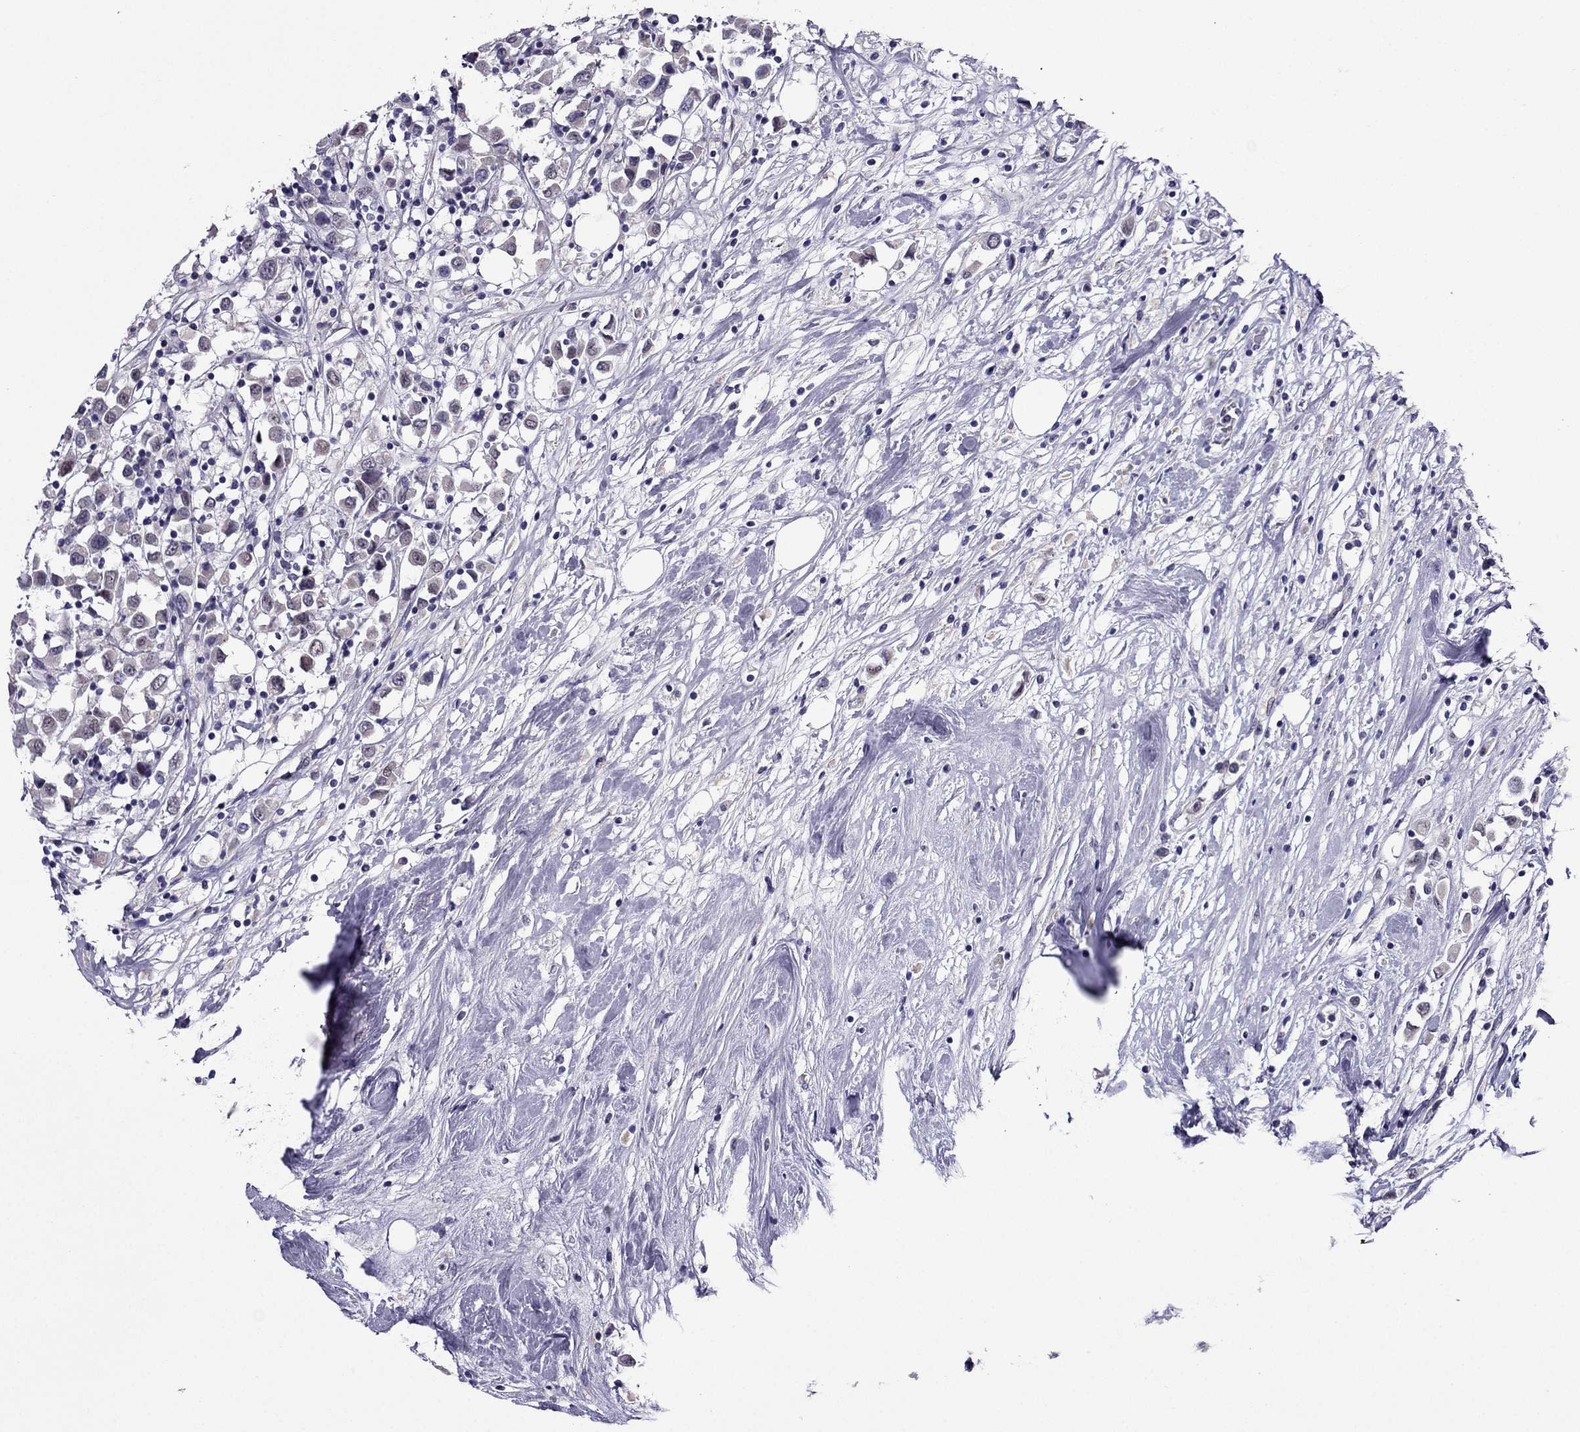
{"staining": {"intensity": "negative", "quantity": "none", "location": "none"}, "tissue": "breast cancer", "cell_type": "Tumor cells", "image_type": "cancer", "snomed": [{"axis": "morphology", "description": "Duct carcinoma"}, {"axis": "topography", "description": "Breast"}], "caption": "A high-resolution micrograph shows immunohistochemistry staining of intraductal carcinoma (breast), which displays no significant expression in tumor cells.", "gene": "MYBPH", "patient": {"sex": "female", "age": 61}}